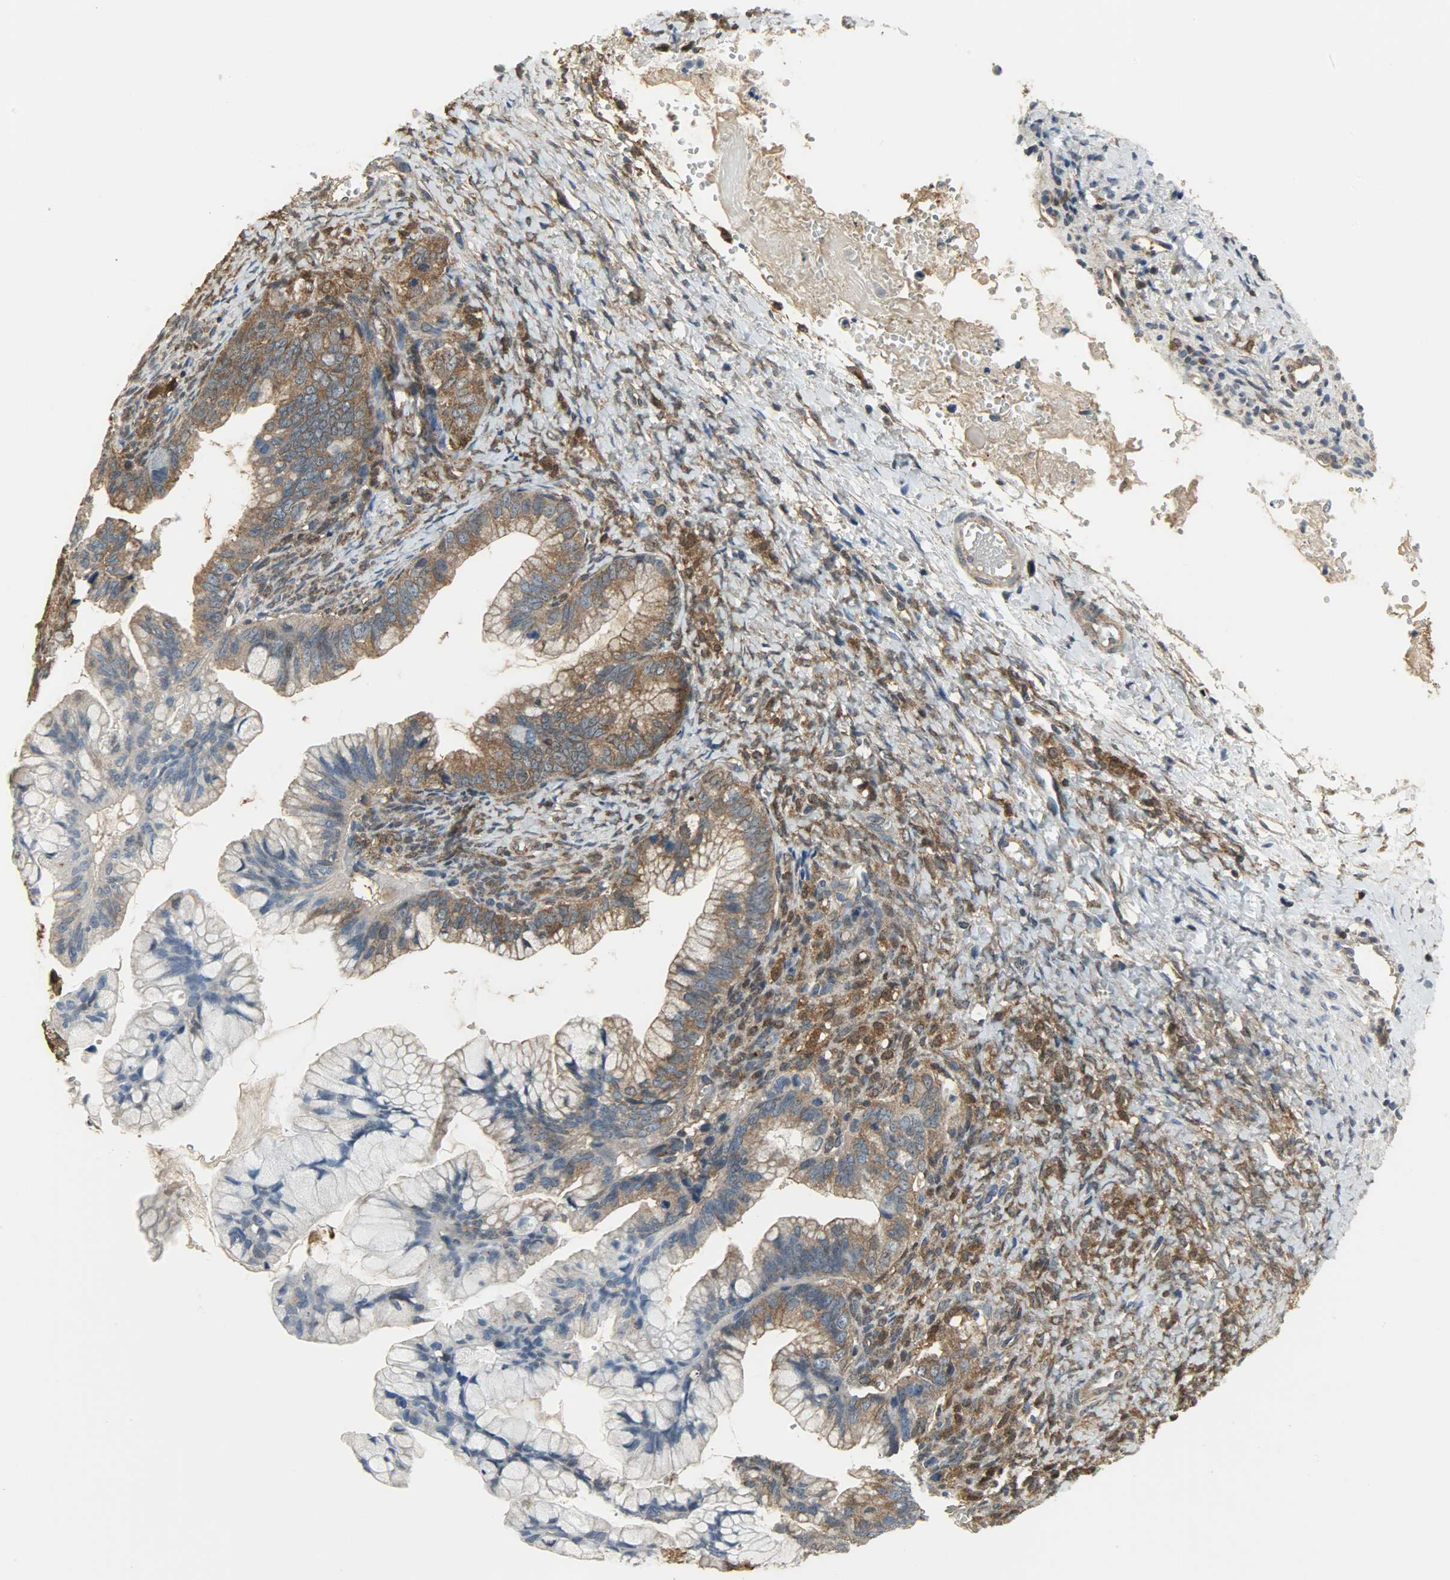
{"staining": {"intensity": "moderate", "quantity": "25%-75%", "location": "cytoplasmic/membranous"}, "tissue": "ovarian cancer", "cell_type": "Tumor cells", "image_type": "cancer", "snomed": [{"axis": "morphology", "description": "Cystadenocarcinoma, mucinous, NOS"}, {"axis": "topography", "description": "Ovary"}], "caption": "About 25%-75% of tumor cells in ovarian cancer reveal moderate cytoplasmic/membranous protein expression as visualized by brown immunohistochemical staining.", "gene": "LDHB", "patient": {"sex": "female", "age": 36}}